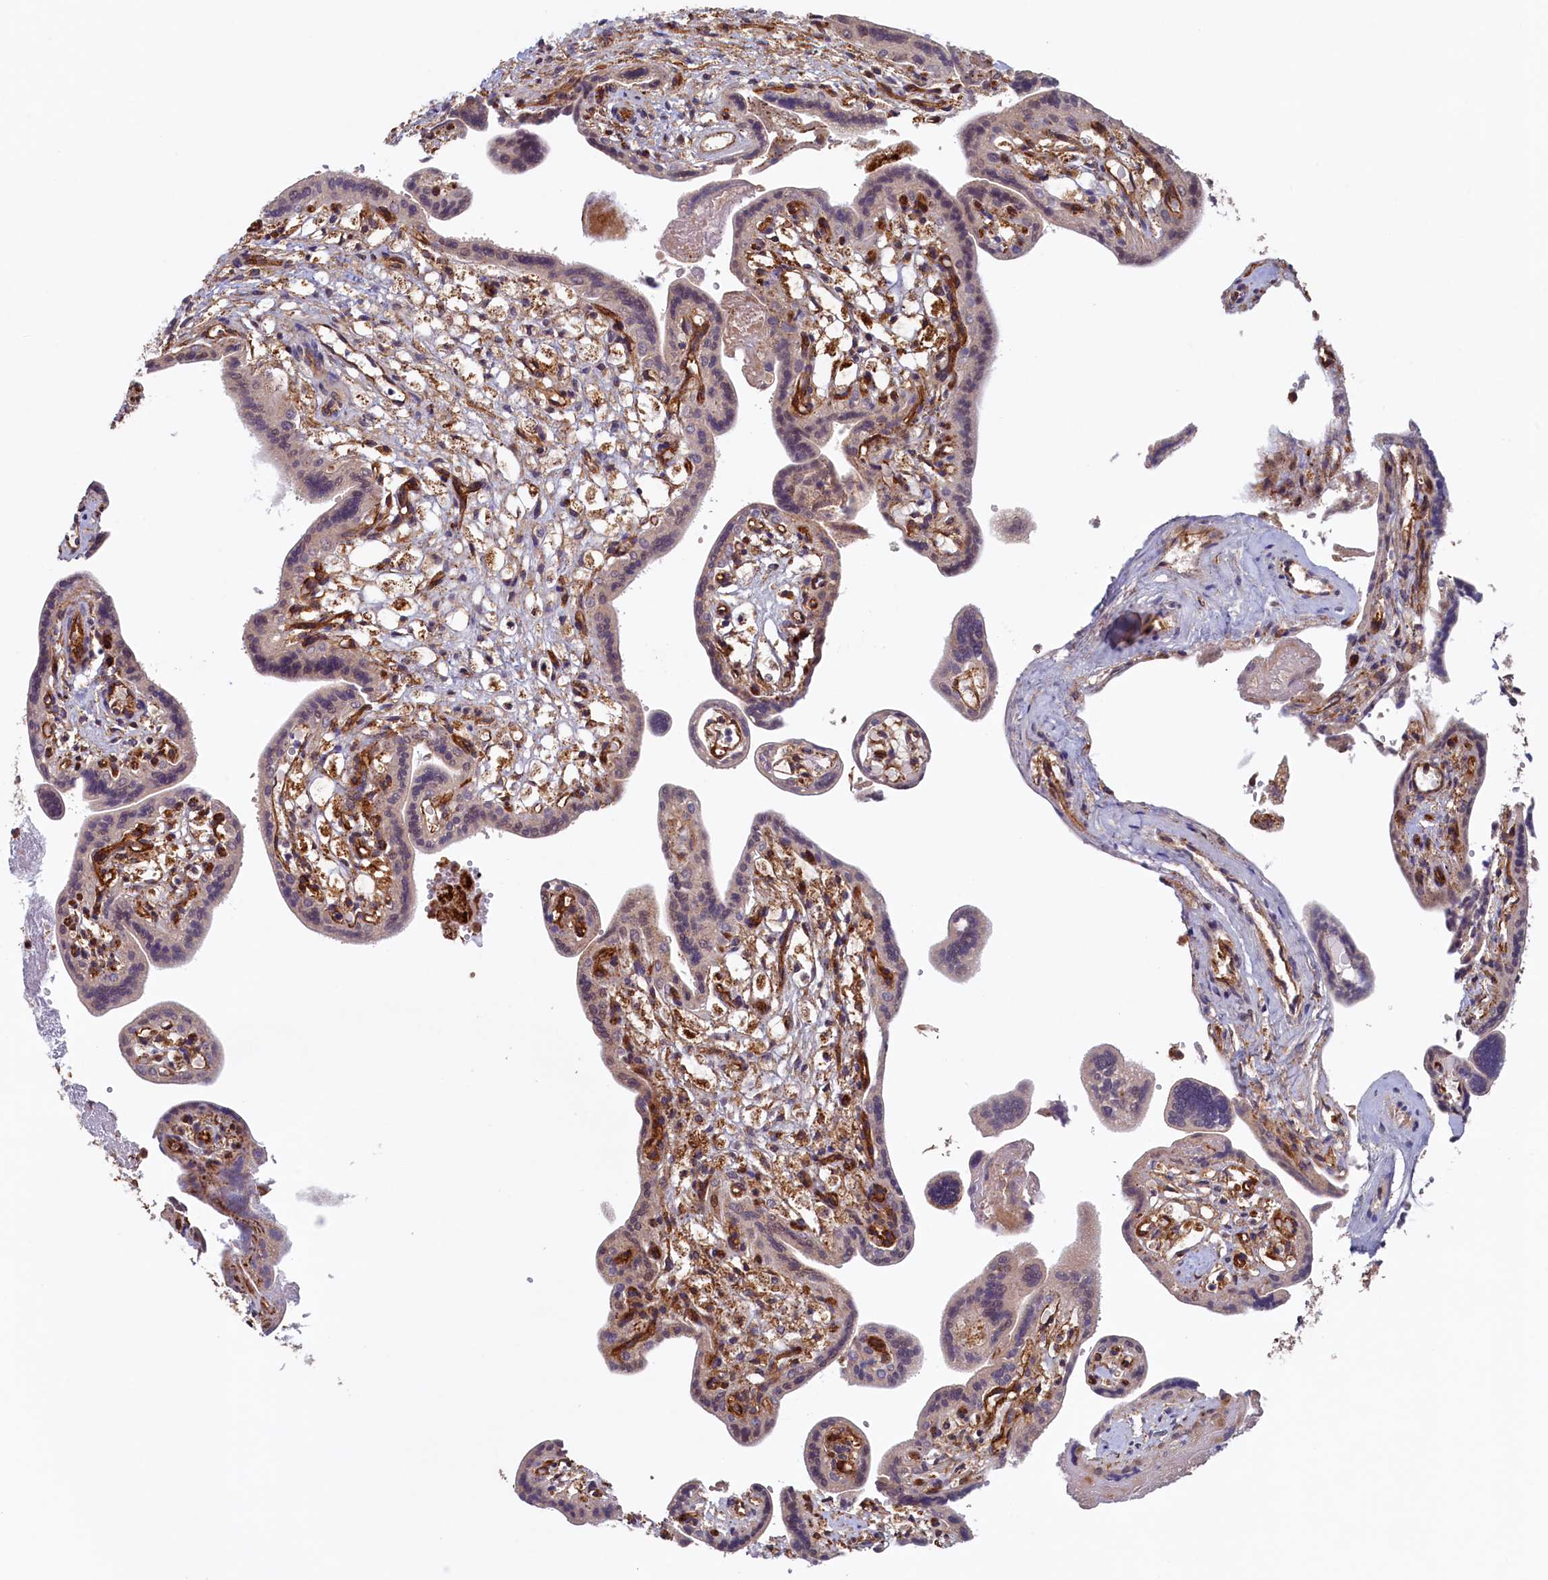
{"staining": {"intensity": "strong", "quantity": ">75%", "location": "cytoplasmic/membranous"}, "tissue": "placenta", "cell_type": "Trophoblastic cells", "image_type": "normal", "snomed": [{"axis": "morphology", "description": "Normal tissue, NOS"}, {"axis": "topography", "description": "Placenta"}], "caption": "This is a micrograph of IHC staining of unremarkable placenta, which shows strong staining in the cytoplasmic/membranous of trophoblastic cells.", "gene": "UBE3B", "patient": {"sex": "female", "age": 37}}